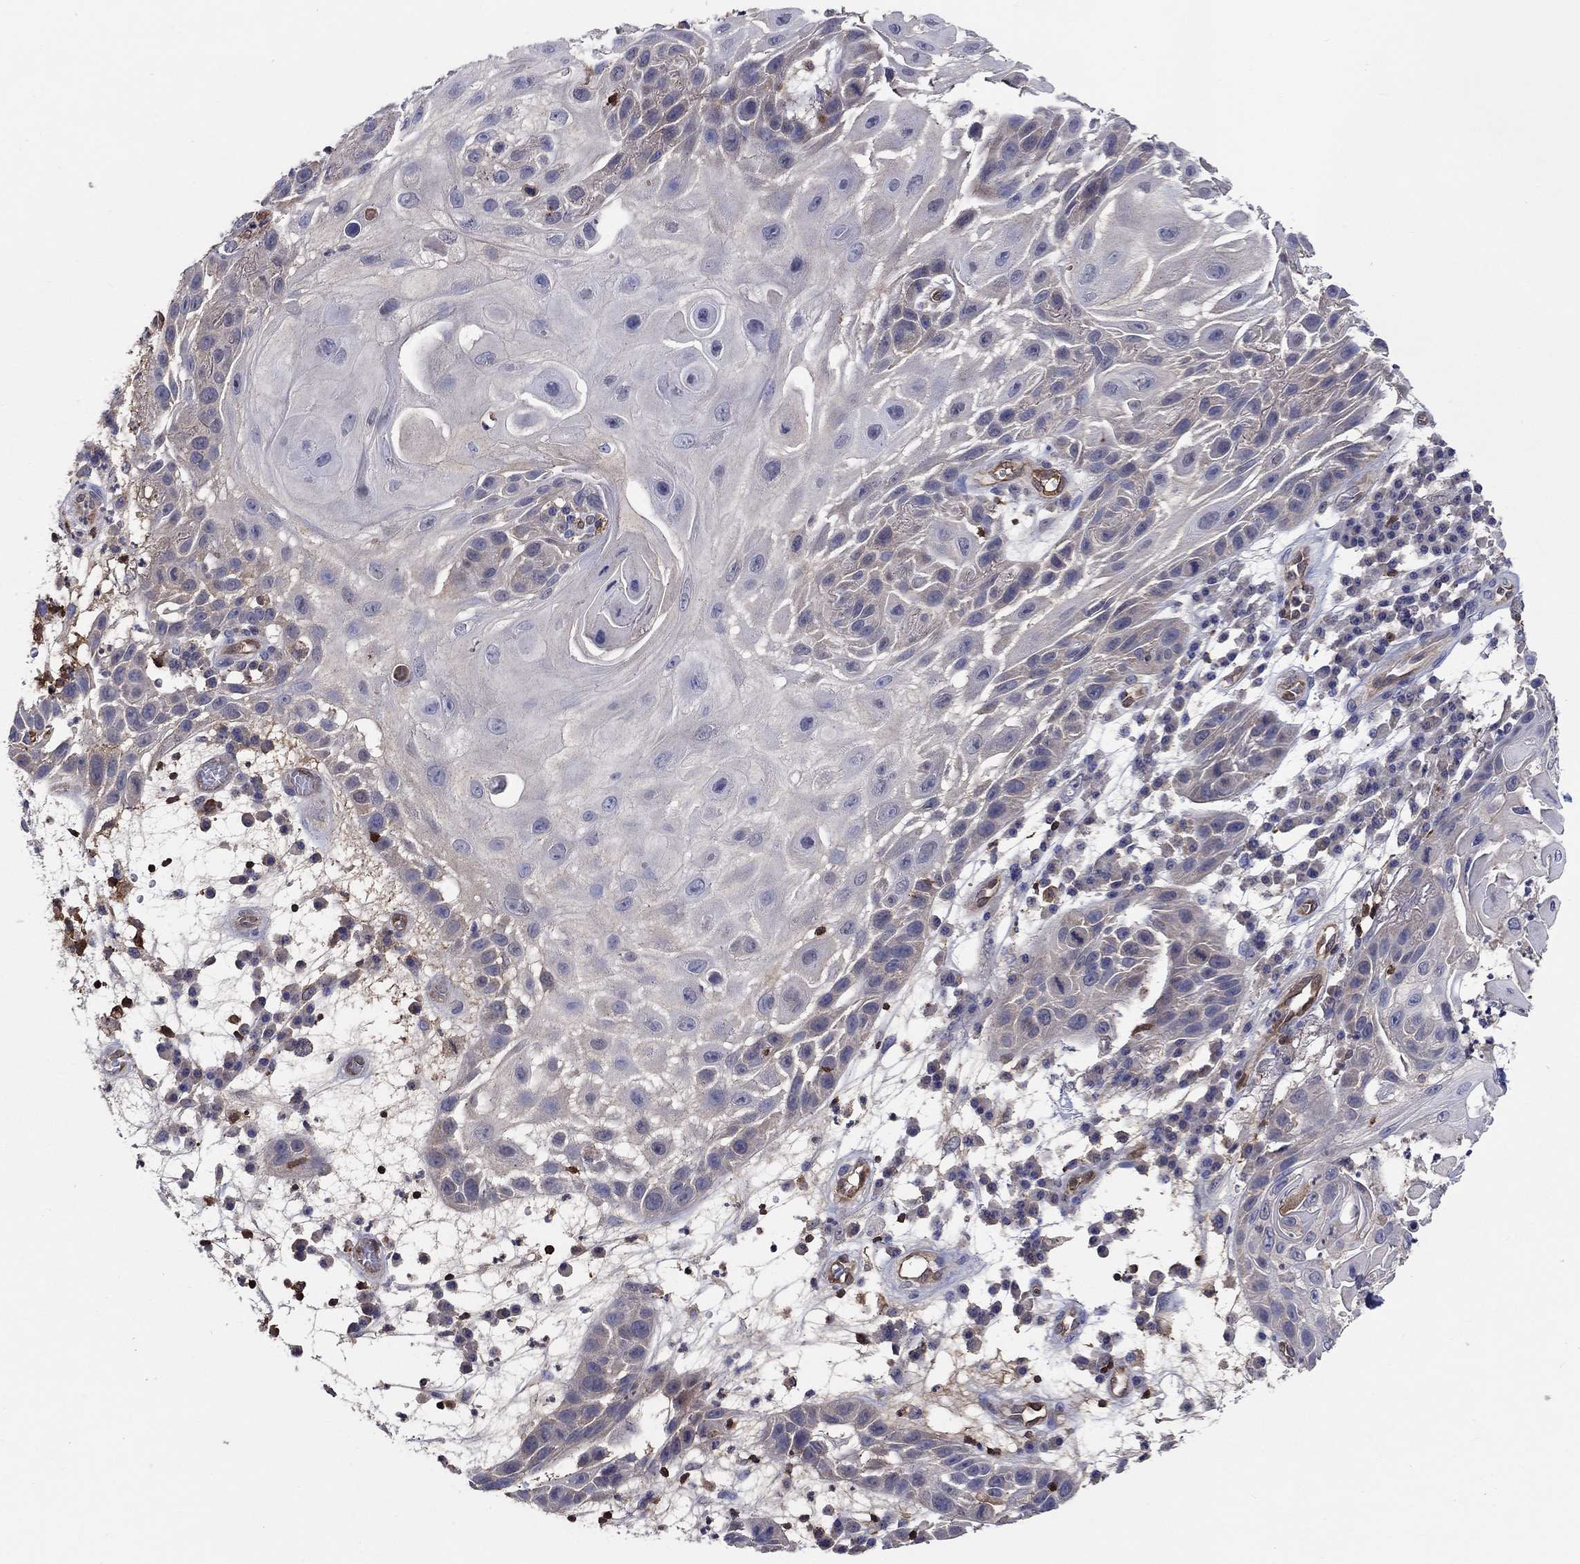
{"staining": {"intensity": "negative", "quantity": "none", "location": "none"}, "tissue": "skin cancer", "cell_type": "Tumor cells", "image_type": "cancer", "snomed": [{"axis": "morphology", "description": "Normal tissue, NOS"}, {"axis": "morphology", "description": "Squamous cell carcinoma, NOS"}, {"axis": "topography", "description": "Skin"}], "caption": "Immunohistochemistry (IHC) histopathology image of neoplastic tissue: human skin cancer stained with DAB displays no significant protein expression in tumor cells.", "gene": "AGFG2", "patient": {"sex": "male", "age": 79}}